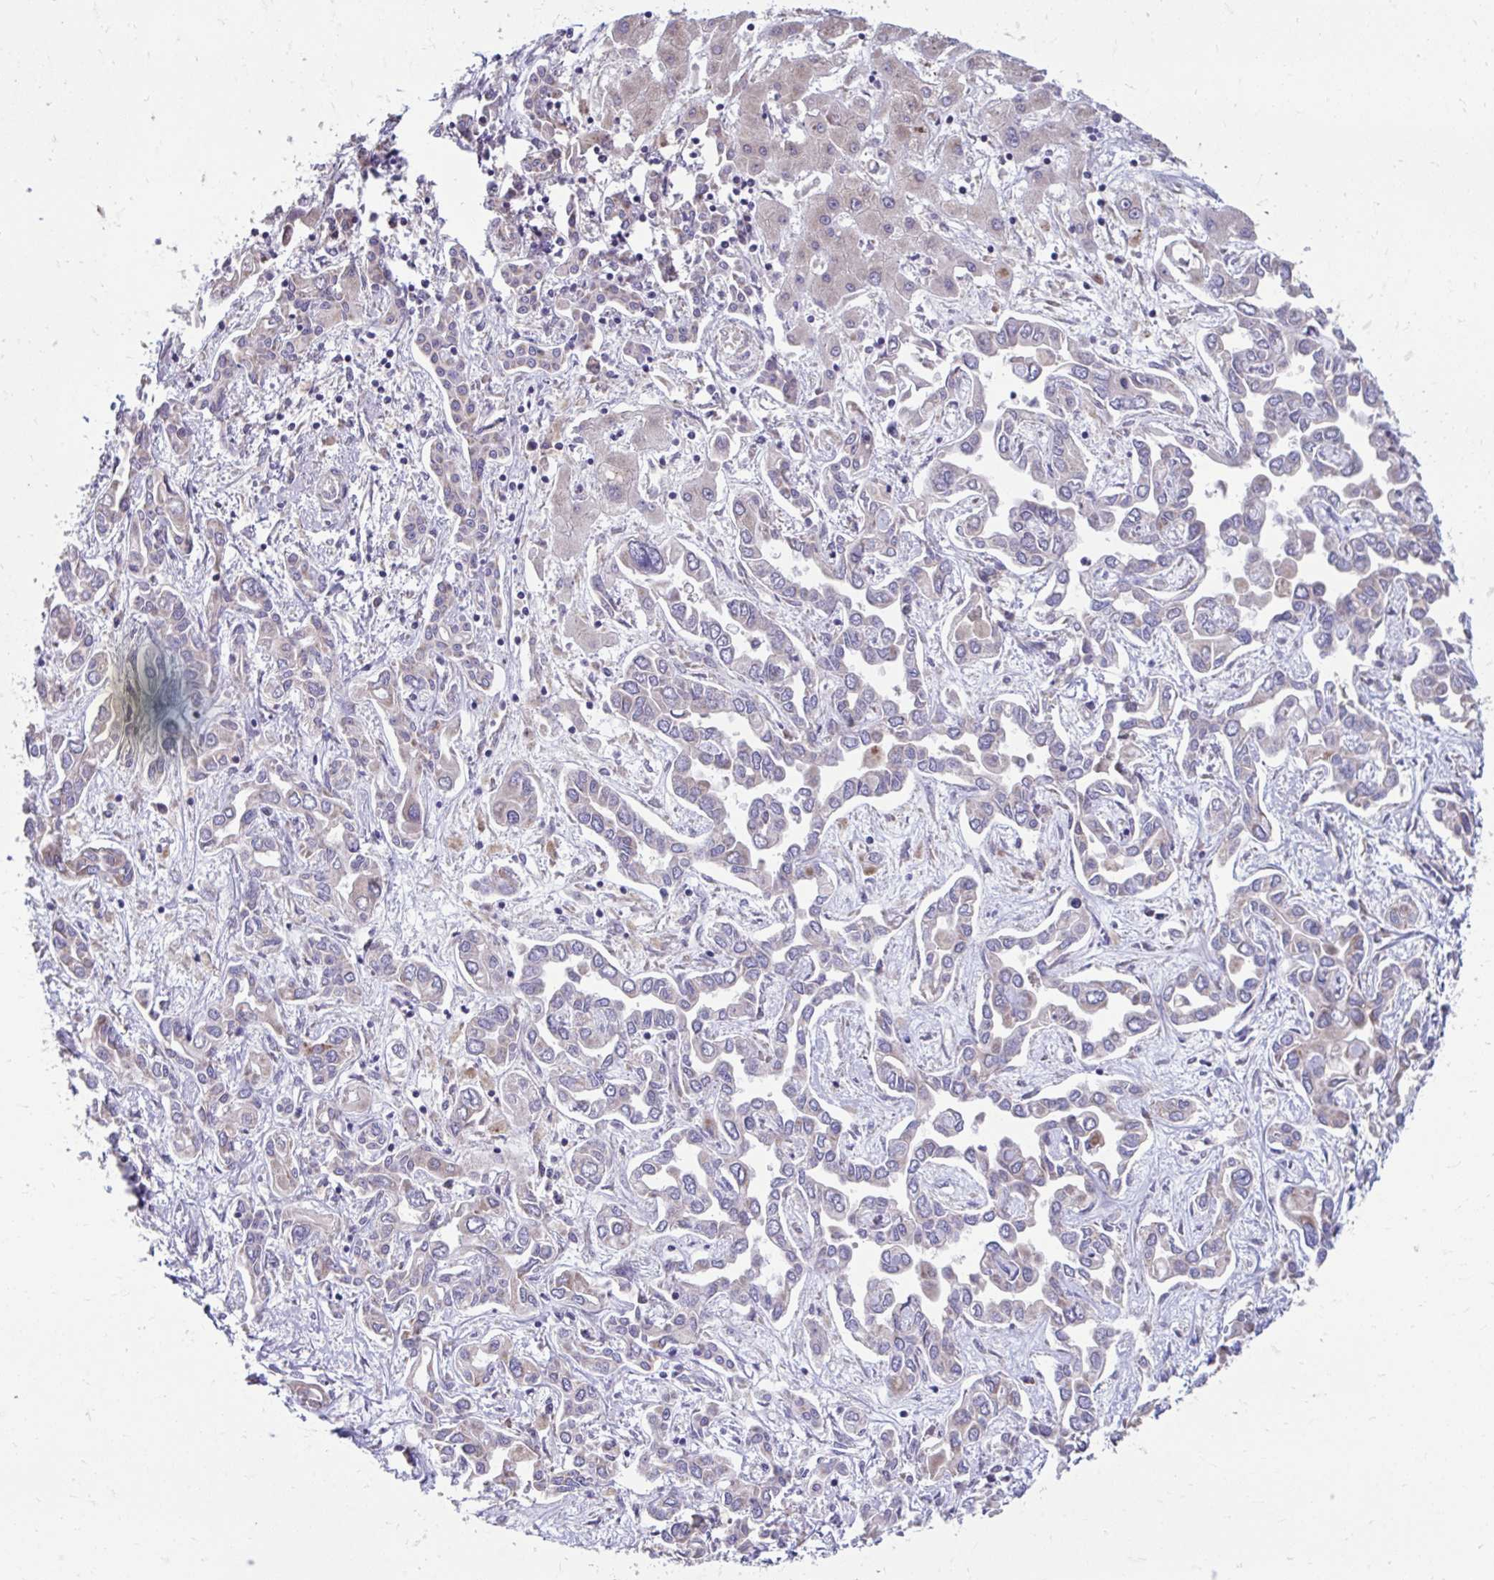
{"staining": {"intensity": "negative", "quantity": "none", "location": "none"}, "tissue": "liver cancer", "cell_type": "Tumor cells", "image_type": "cancer", "snomed": [{"axis": "morphology", "description": "Cholangiocarcinoma"}, {"axis": "topography", "description": "Liver"}], "caption": "The immunohistochemistry histopathology image has no significant staining in tumor cells of cholangiocarcinoma (liver) tissue. Nuclei are stained in blue.", "gene": "LINGO4", "patient": {"sex": "female", "age": 64}}